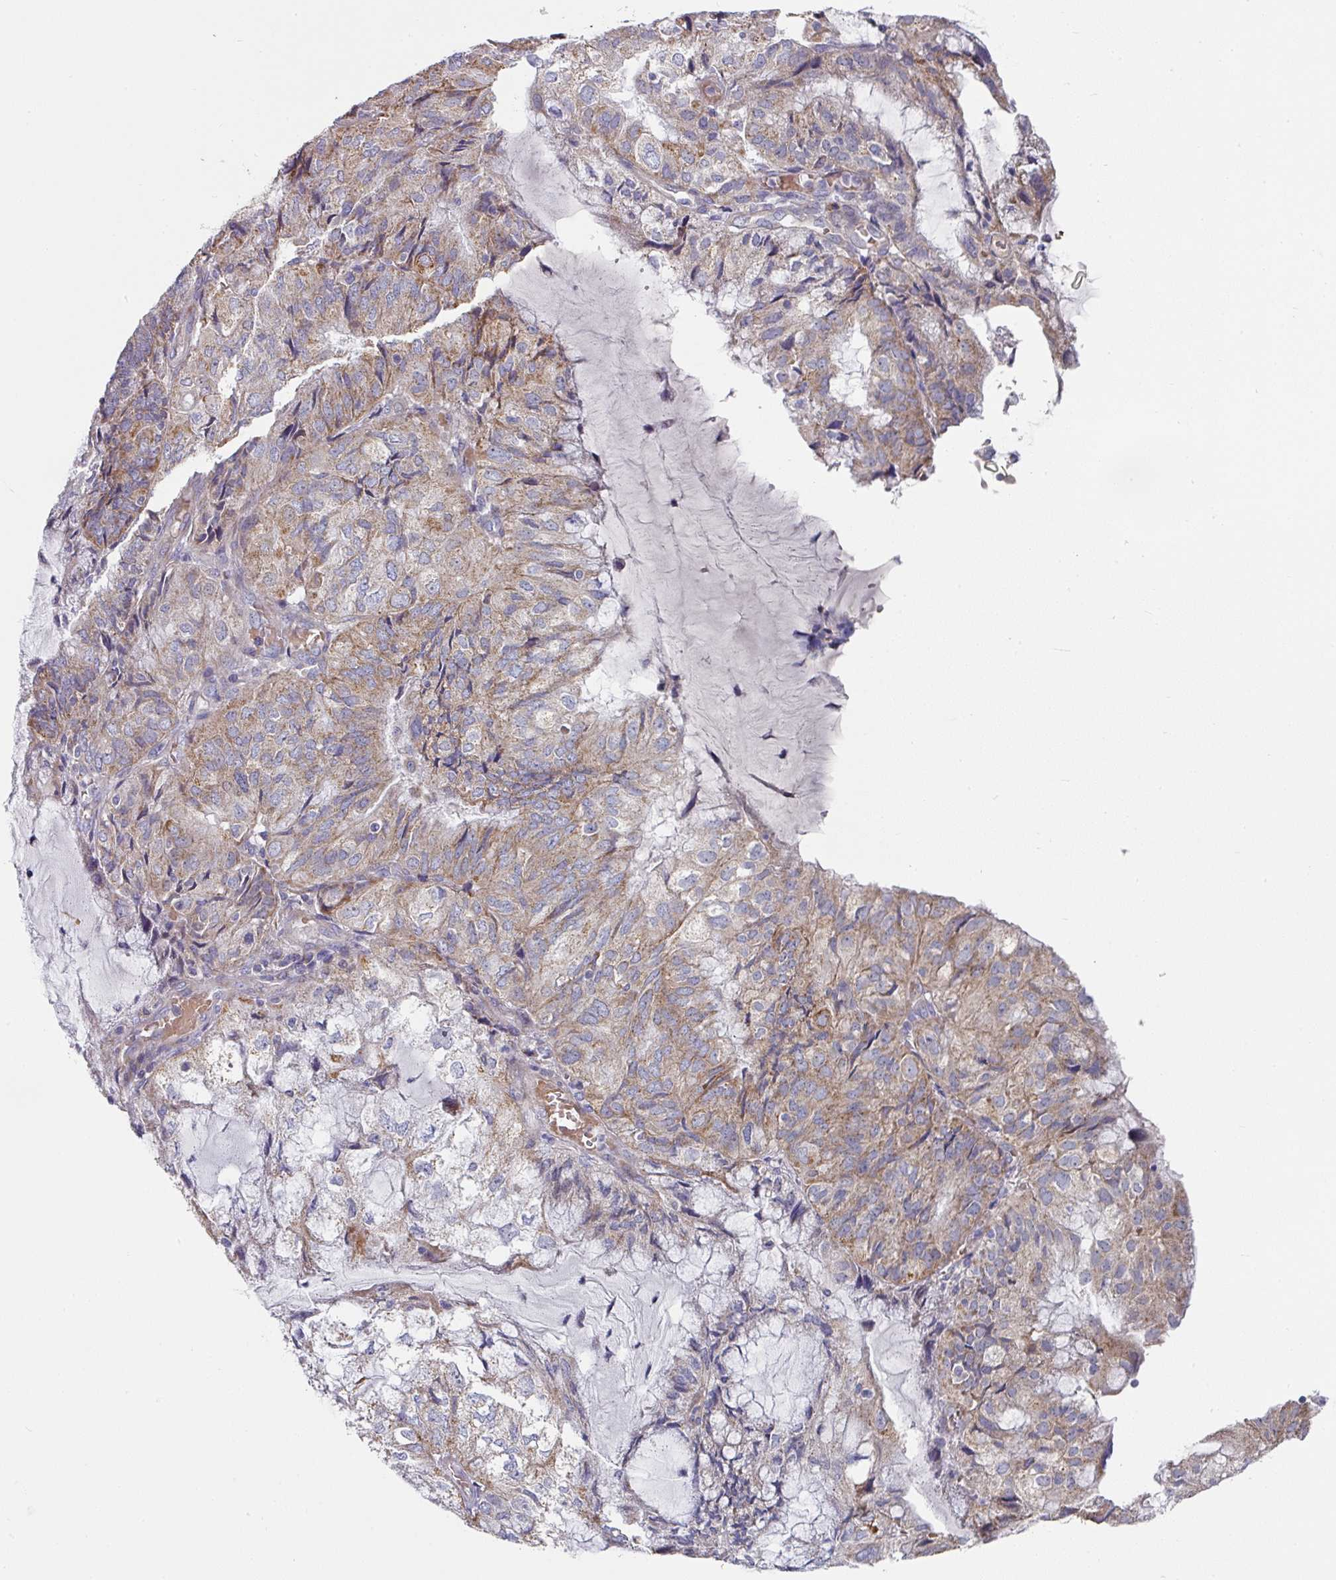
{"staining": {"intensity": "moderate", "quantity": "25%-75%", "location": "cytoplasmic/membranous"}, "tissue": "endometrial cancer", "cell_type": "Tumor cells", "image_type": "cancer", "snomed": [{"axis": "morphology", "description": "Adenocarcinoma, NOS"}, {"axis": "topography", "description": "Endometrium"}], "caption": "Tumor cells demonstrate medium levels of moderate cytoplasmic/membranous positivity in about 25%-75% of cells in endometrial cancer.", "gene": "PYROXD2", "patient": {"sex": "female", "age": 81}}